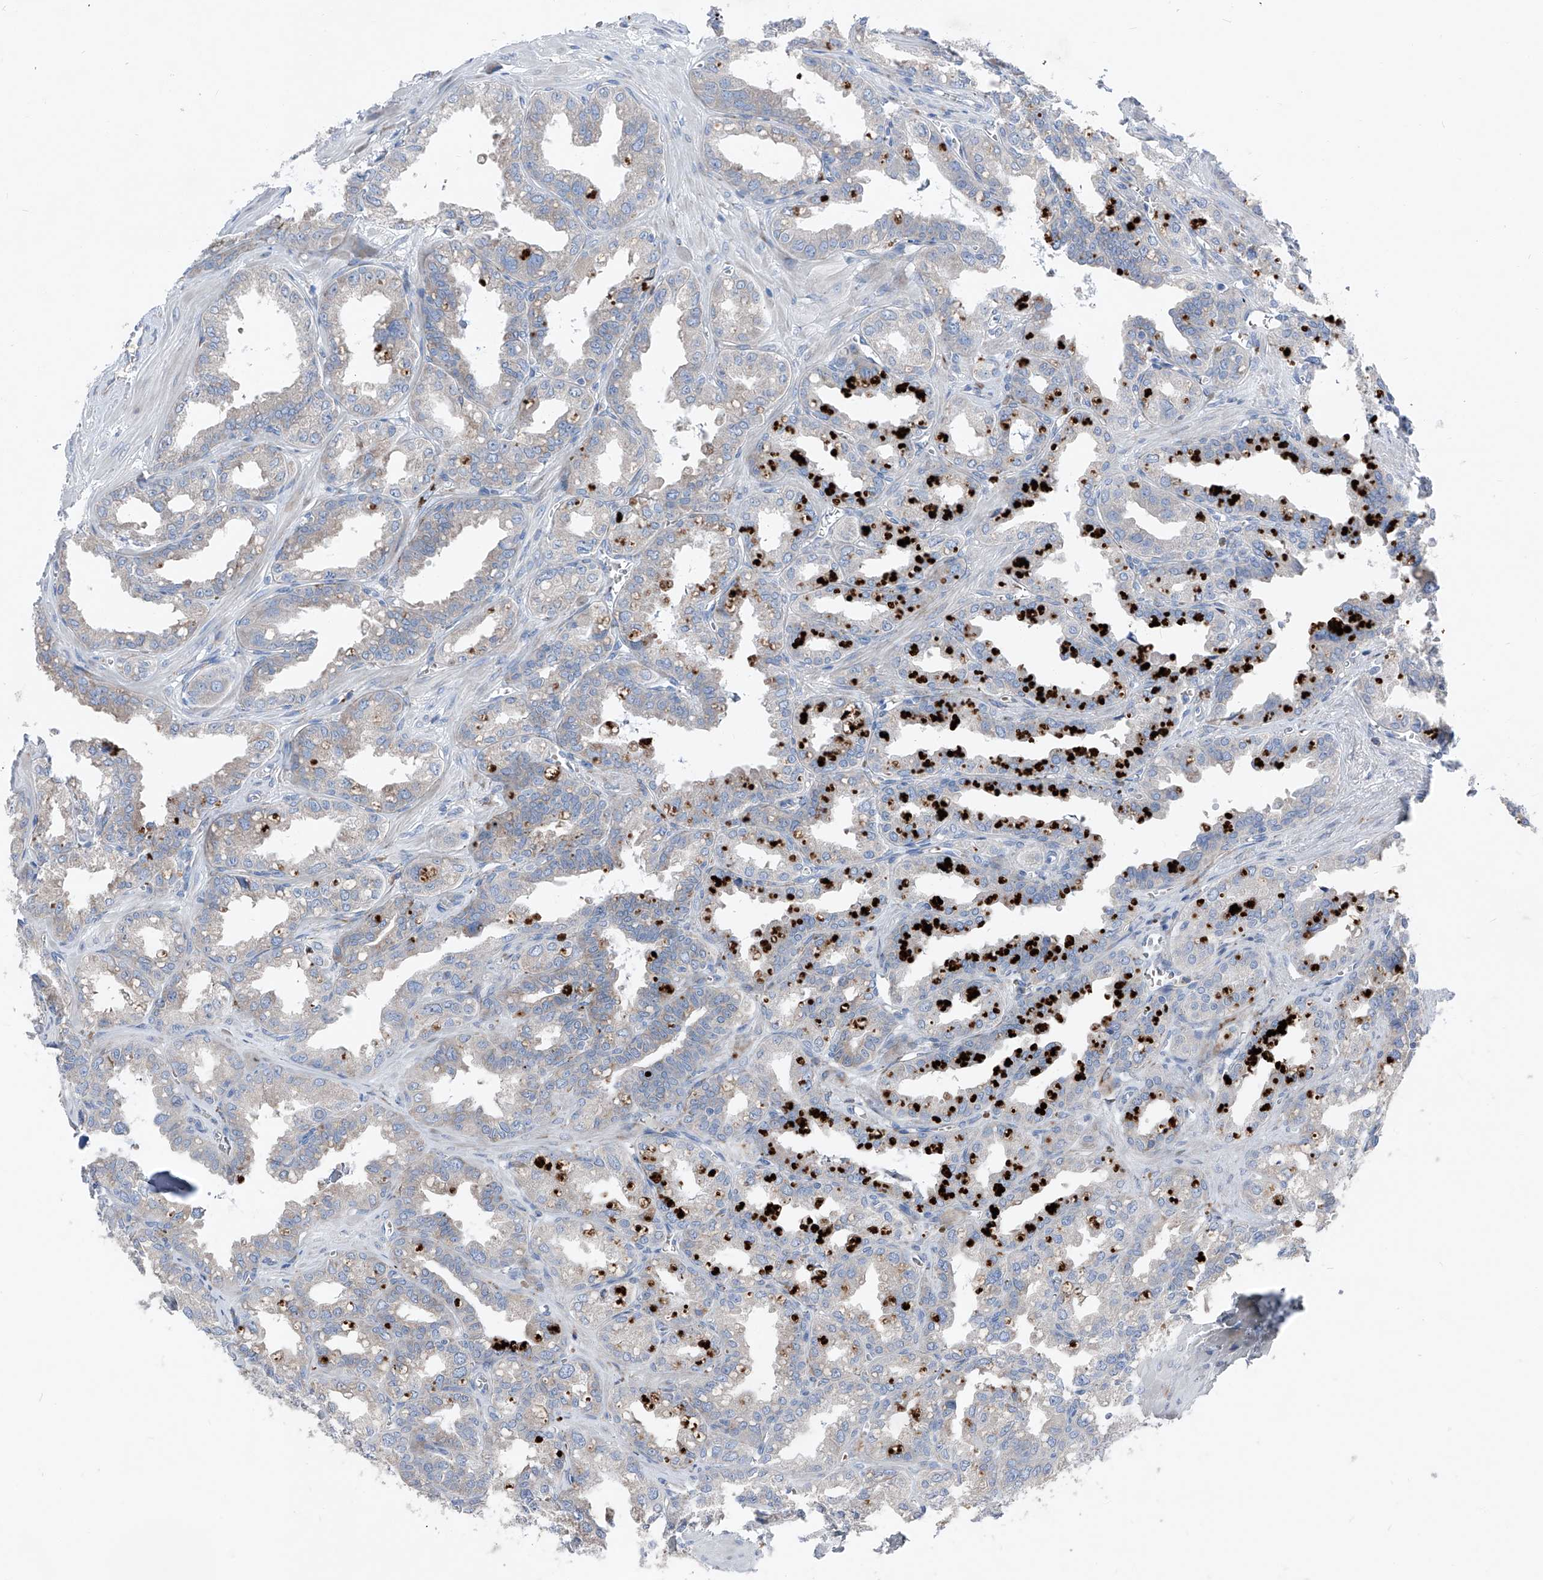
{"staining": {"intensity": "negative", "quantity": "none", "location": "none"}, "tissue": "seminal vesicle", "cell_type": "Glandular cells", "image_type": "normal", "snomed": [{"axis": "morphology", "description": "Normal tissue, NOS"}, {"axis": "topography", "description": "Prostate"}, {"axis": "topography", "description": "Seminal veicle"}], "caption": "There is no significant expression in glandular cells of seminal vesicle. (Stains: DAB (3,3'-diaminobenzidine) IHC with hematoxylin counter stain, Microscopy: brightfield microscopy at high magnification).", "gene": "IFI27", "patient": {"sex": "male", "age": 51}}